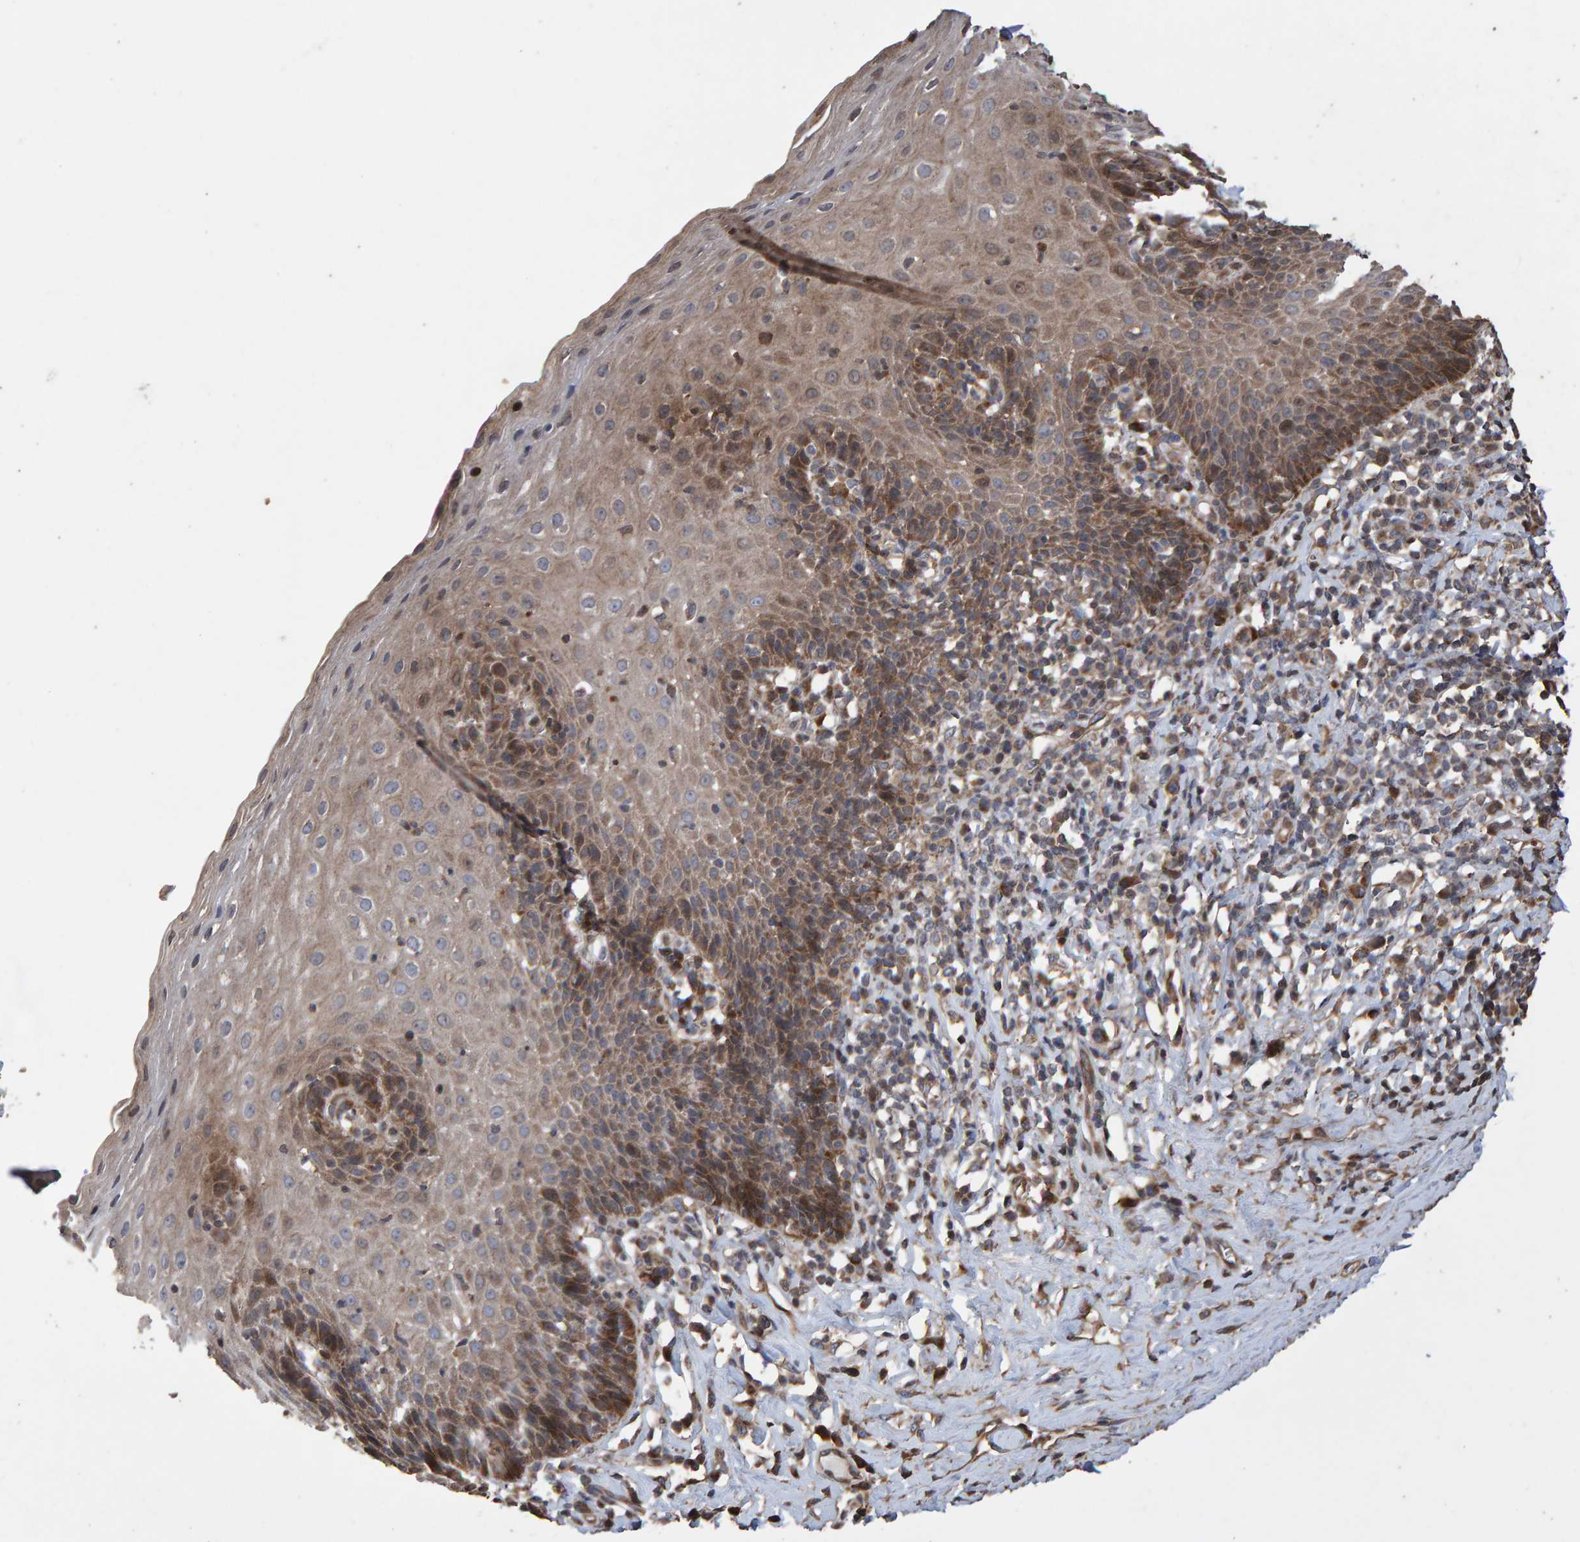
{"staining": {"intensity": "moderate", "quantity": ">75%", "location": "cytoplasmic/membranous"}, "tissue": "esophagus", "cell_type": "Squamous epithelial cells", "image_type": "normal", "snomed": [{"axis": "morphology", "description": "Normal tissue, NOS"}, {"axis": "topography", "description": "Esophagus"}], "caption": "A high-resolution photomicrograph shows immunohistochemistry staining of unremarkable esophagus, which shows moderate cytoplasmic/membranous positivity in about >75% of squamous epithelial cells. Nuclei are stained in blue.", "gene": "OSBP2", "patient": {"sex": "female", "age": 61}}